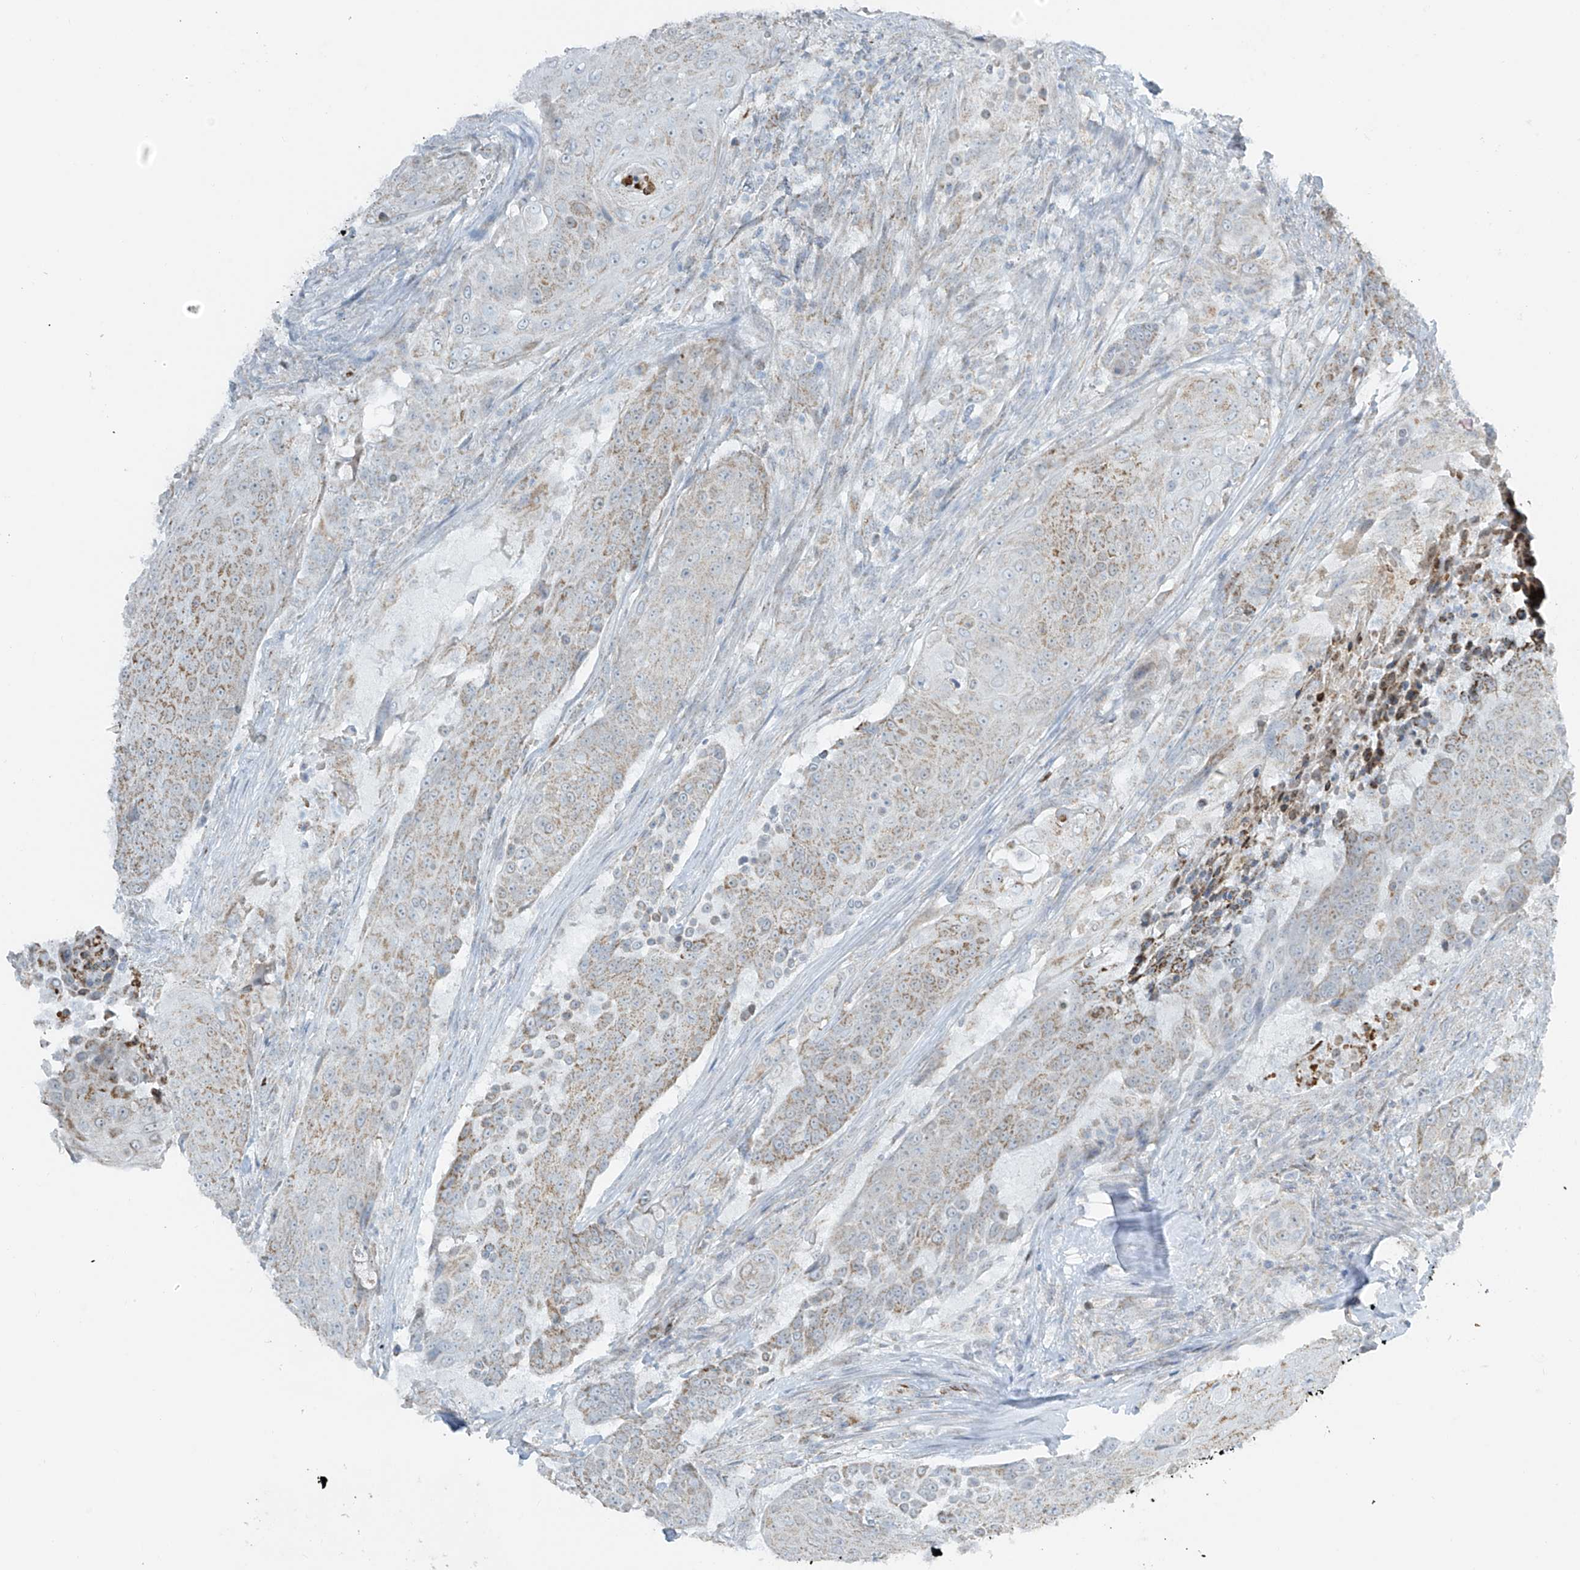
{"staining": {"intensity": "weak", "quantity": ">75%", "location": "cytoplasmic/membranous"}, "tissue": "urothelial cancer", "cell_type": "Tumor cells", "image_type": "cancer", "snomed": [{"axis": "morphology", "description": "Urothelial carcinoma, High grade"}, {"axis": "topography", "description": "Urinary bladder"}], "caption": "Brown immunohistochemical staining in urothelial cancer exhibits weak cytoplasmic/membranous positivity in approximately >75% of tumor cells.", "gene": "SMDT1", "patient": {"sex": "female", "age": 63}}